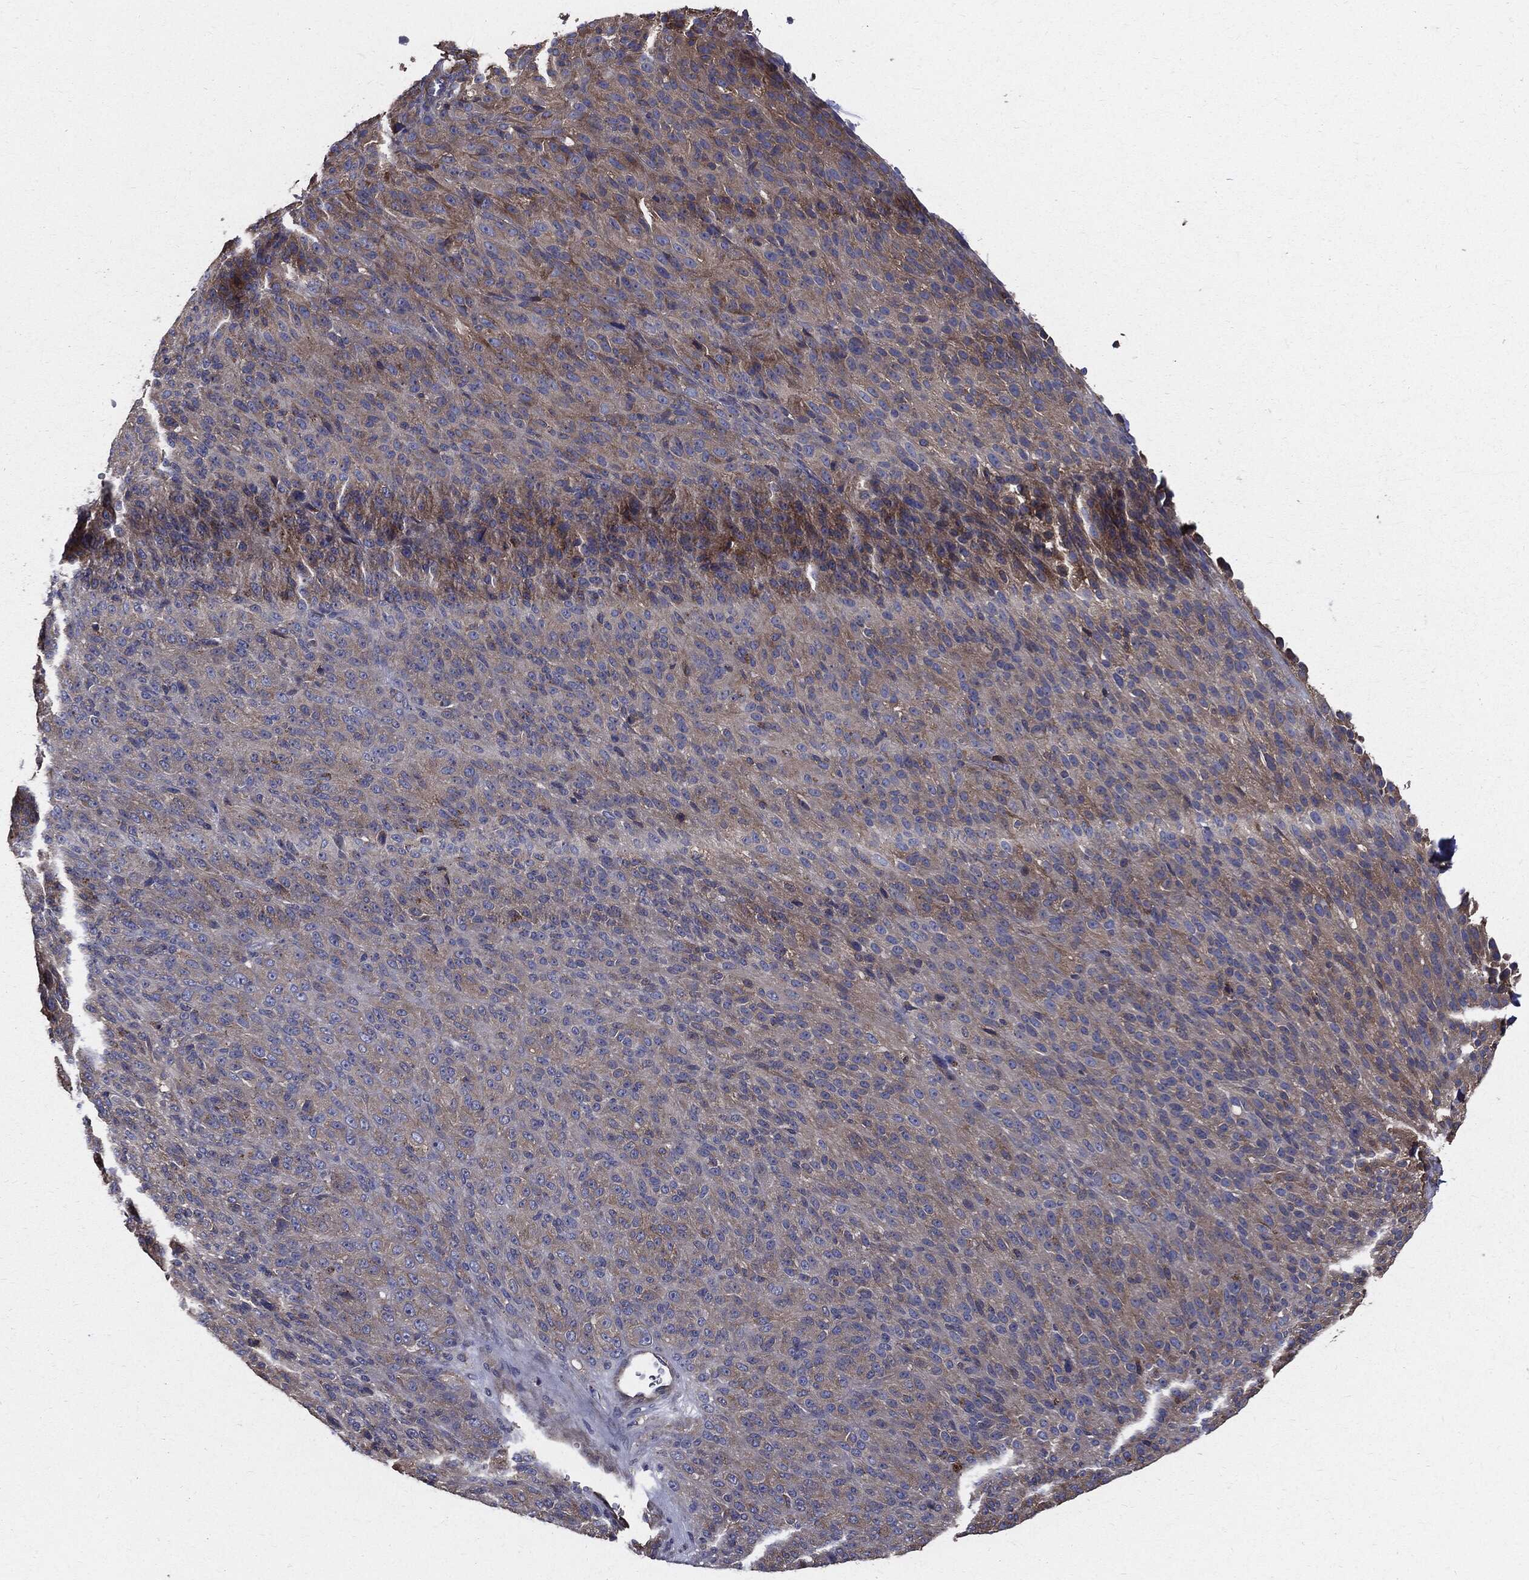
{"staining": {"intensity": "weak", "quantity": "<25%", "location": "cytoplasmic/membranous"}, "tissue": "melanoma", "cell_type": "Tumor cells", "image_type": "cancer", "snomed": [{"axis": "morphology", "description": "Malignant melanoma, Metastatic site"}, {"axis": "topography", "description": "Brain"}], "caption": "Tumor cells show no significant staining in melanoma.", "gene": "PDCD6IP", "patient": {"sex": "female", "age": 56}}